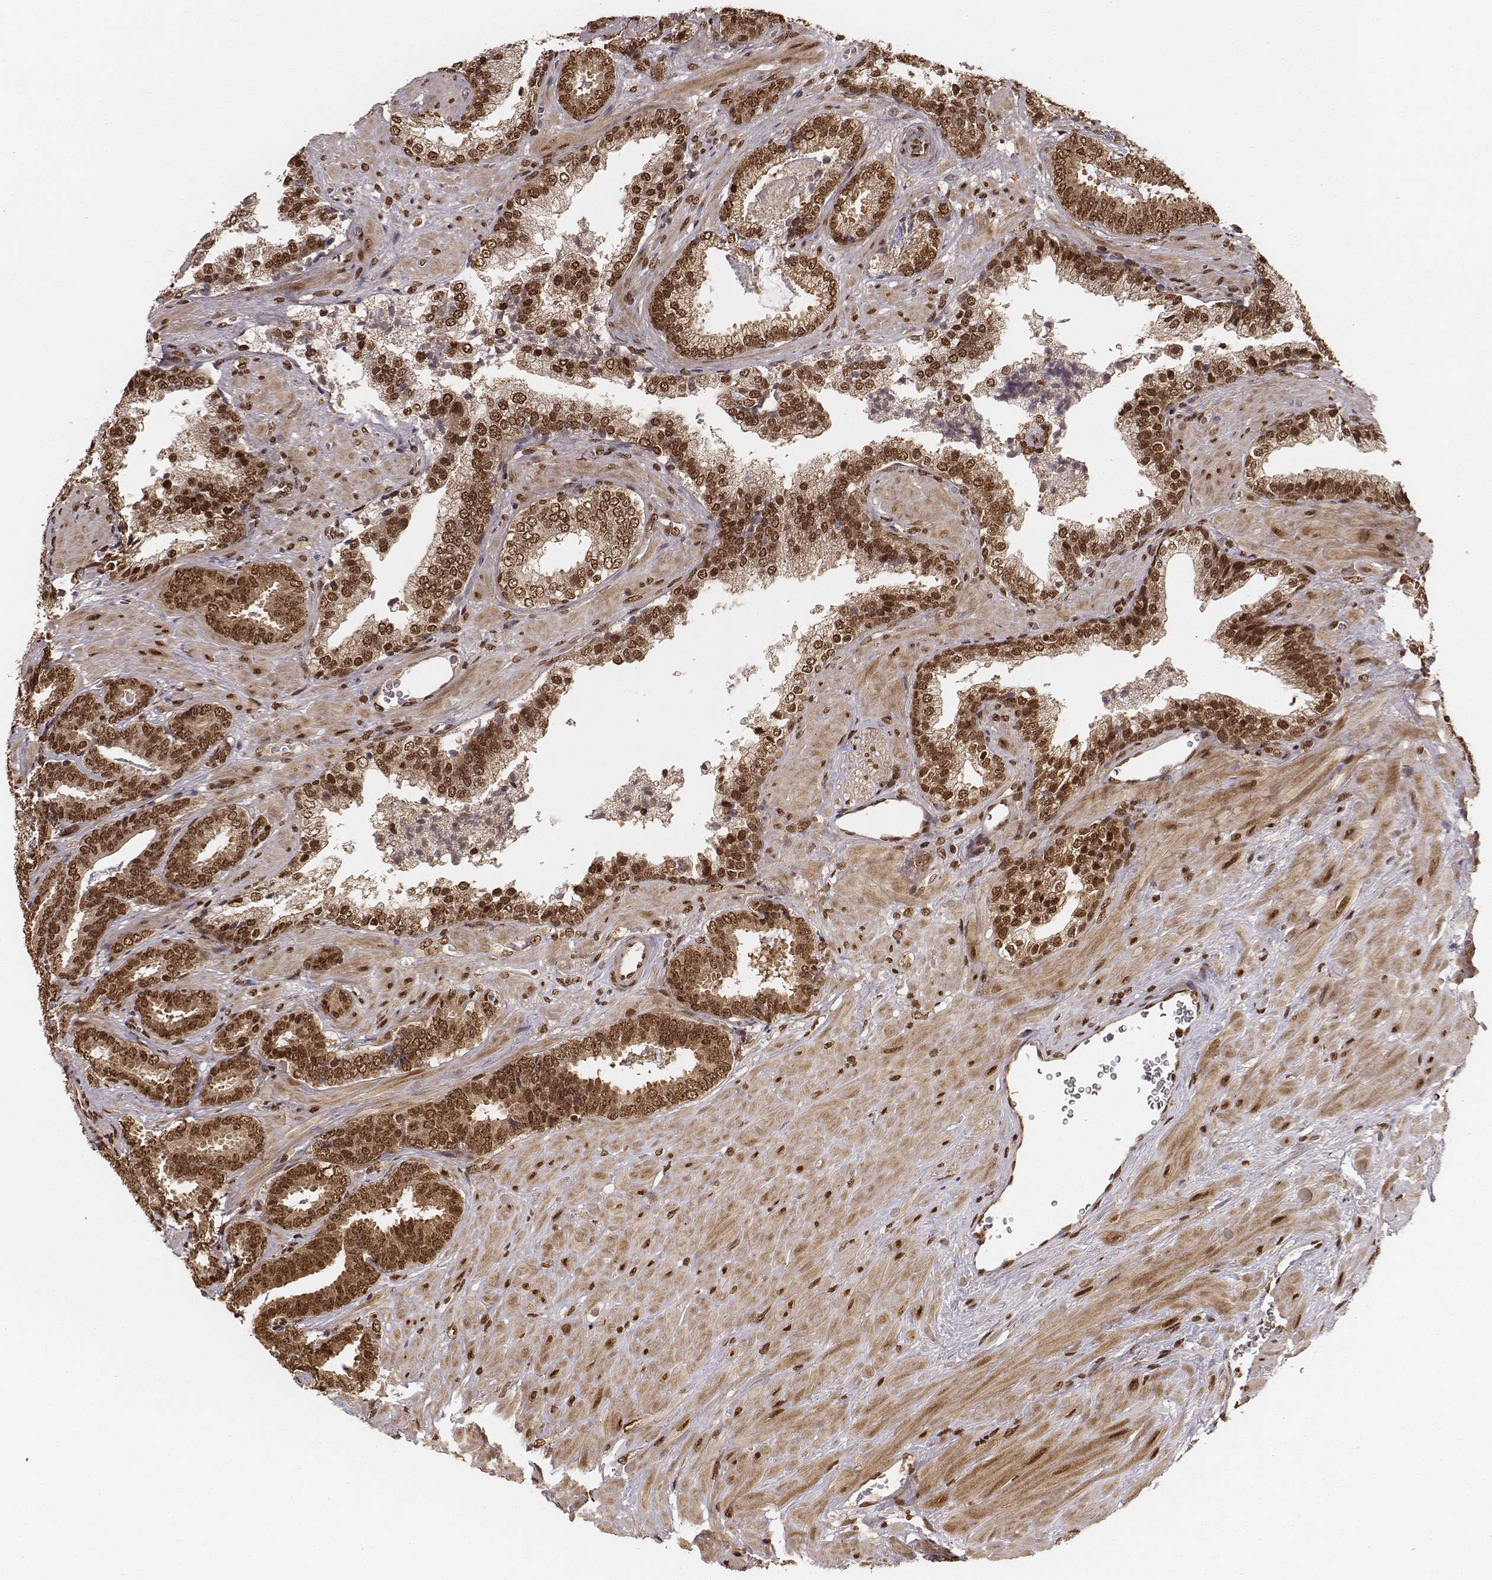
{"staining": {"intensity": "moderate", "quantity": ">75%", "location": "cytoplasmic/membranous,nuclear"}, "tissue": "prostate cancer", "cell_type": "Tumor cells", "image_type": "cancer", "snomed": [{"axis": "morphology", "description": "Adenocarcinoma, Low grade"}, {"axis": "topography", "description": "Prostate"}], "caption": "High-power microscopy captured an immunohistochemistry histopathology image of prostate cancer (adenocarcinoma (low-grade)), revealing moderate cytoplasmic/membranous and nuclear expression in approximately >75% of tumor cells.", "gene": "NFX1", "patient": {"sex": "male", "age": 61}}